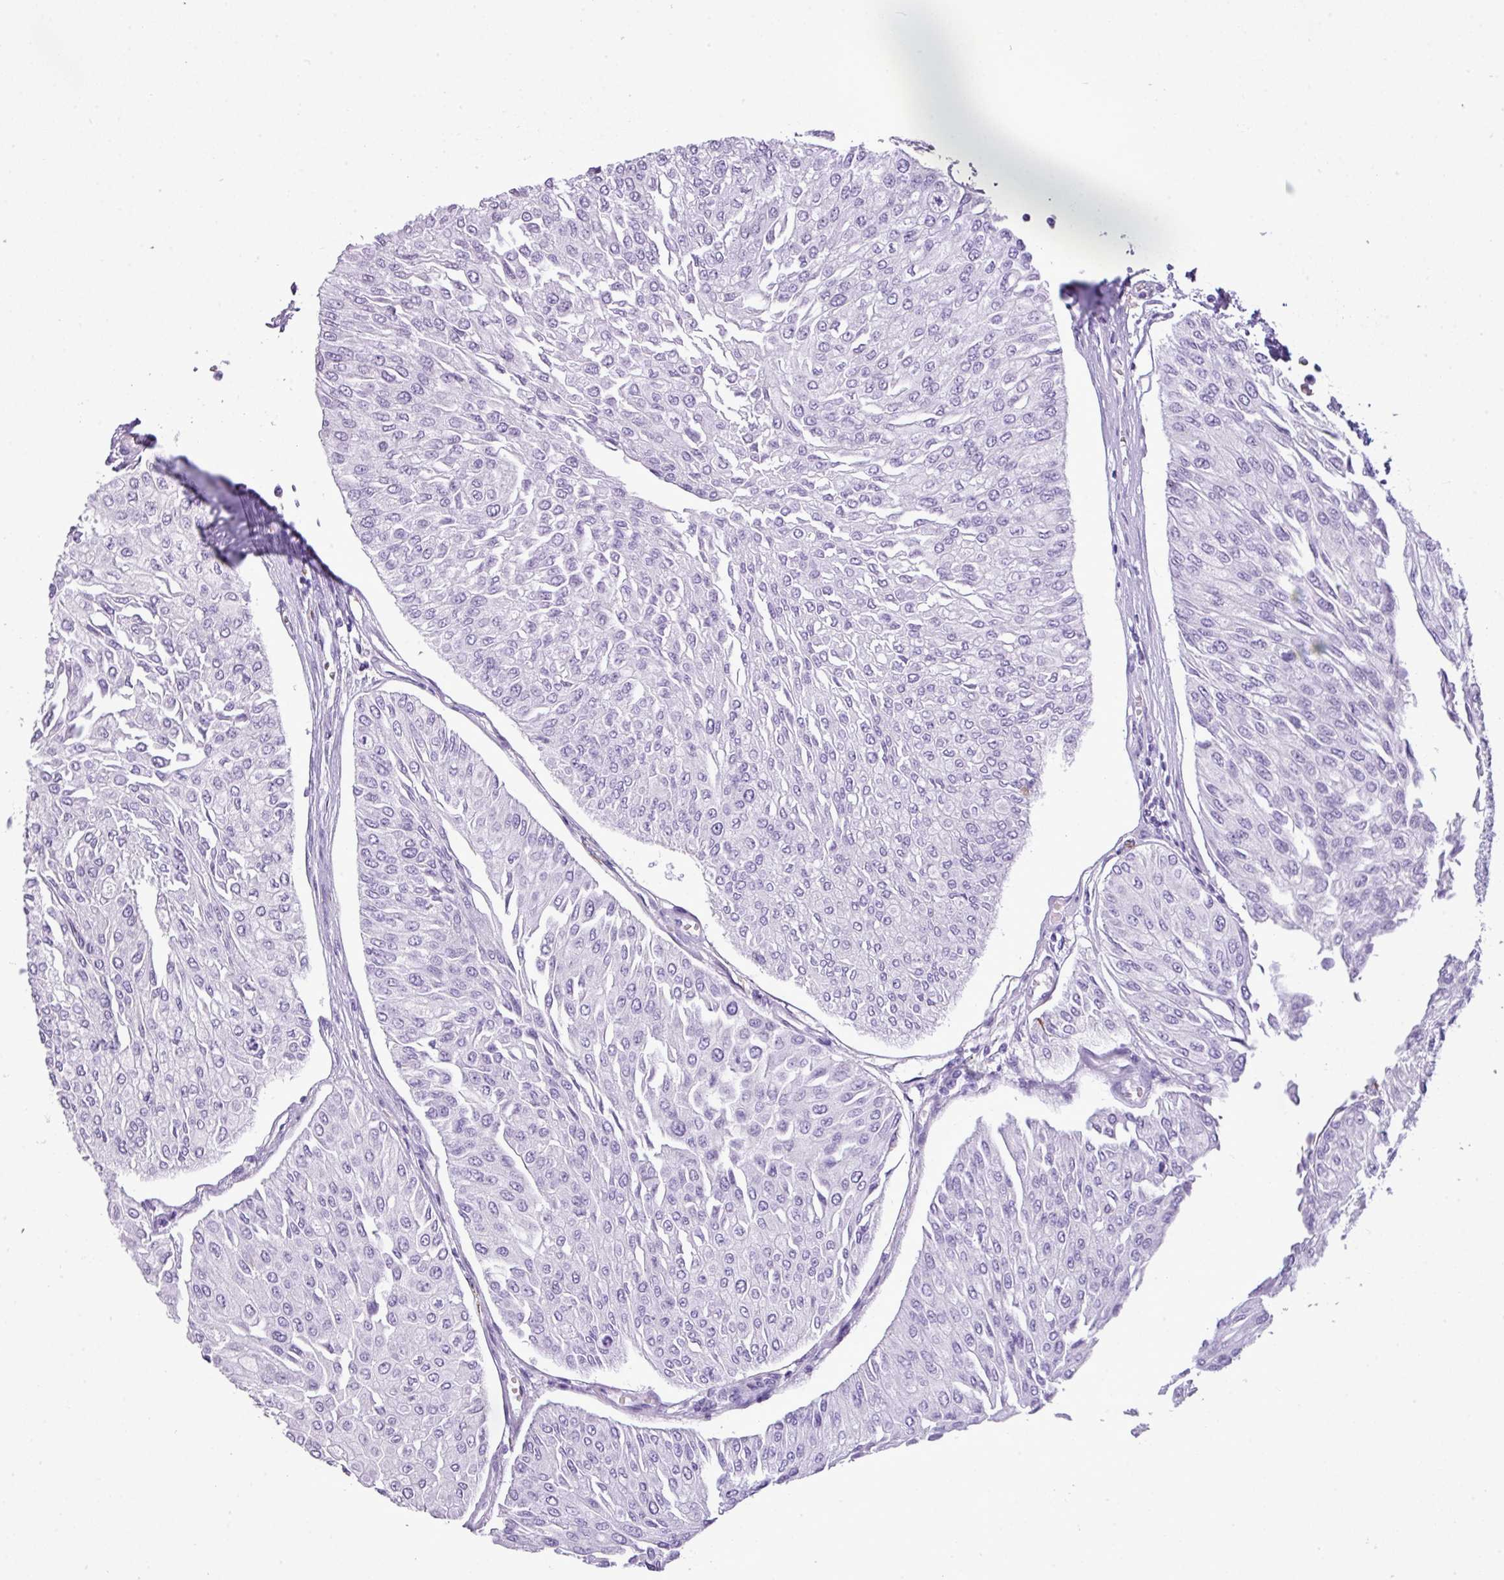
{"staining": {"intensity": "negative", "quantity": "none", "location": "none"}, "tissue": "urothelial cancer", "cell_type": "Tumor cells", "image_type": "cancer", "snomed": [{"axis": "morphology", "description": "Urothelial carcinoma, Low grade"}, {"axis": "topography", "description": "Urinary bladder"}], "caption": "Immunohistochemical staining of human urothelial carcinoma (low-grade) displays no significant staining in tumor cells. The staining is performed using DAB (3,3'-diaminobenzidine) brown chromogen with nuclei counter-stained in using hematoxylin.", "gene": "RBMXL2", "patient": {"sex": "male", "age": 67}}